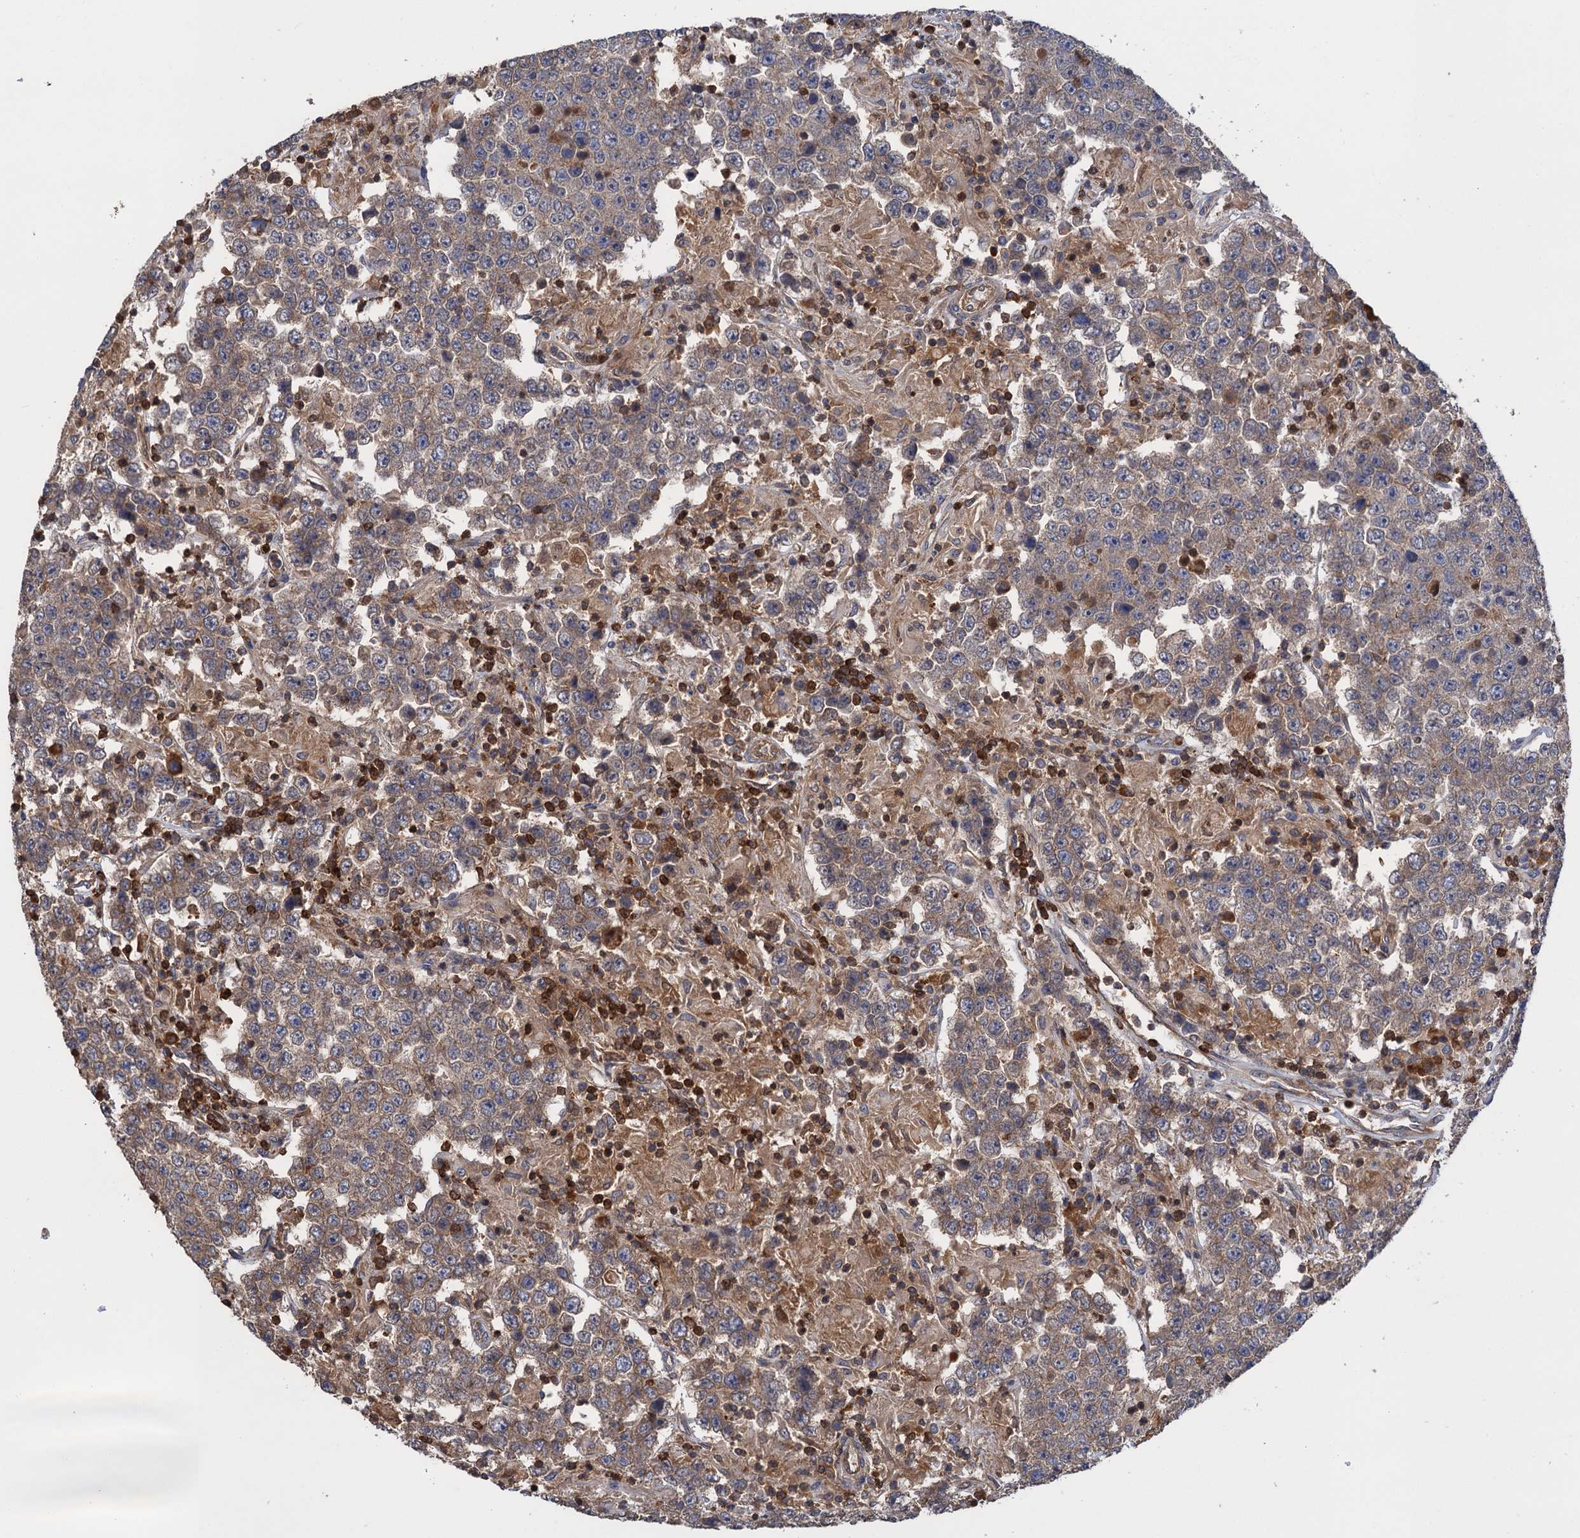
{"staining": {"intensity": "moderate", "quantity": ">75%", "location": "cytoplasmic/membranous"}, "tissue": "testis cancer", "cell_type": "Tumor cells", "image_type": "cancer", "snomed": [{"axis": "morphology", "description": "Normal tissue, NOS"}, {"axis": "morphology", "description": "Urothelial carcinoma, High grade"}, {"axis": "morphology", "description": "Seminoma, NOS"}, {"axis": "morphology", "description": "Carcinoma, Embryonal, NOS"}, {"axis": "topography", "description": "Urinary bladder"}, {"axis": "topography", "description": "Testis"}], "caption": "Immunohistochemistry (IHC) (DAB) staining of testis cancer (seminoma) shows moderate cytoplasmic/membranous protein staining in approximately >75% of tumor cells.", "gene": "DGKA", "patient": {"sex": "male", "age": 41}}